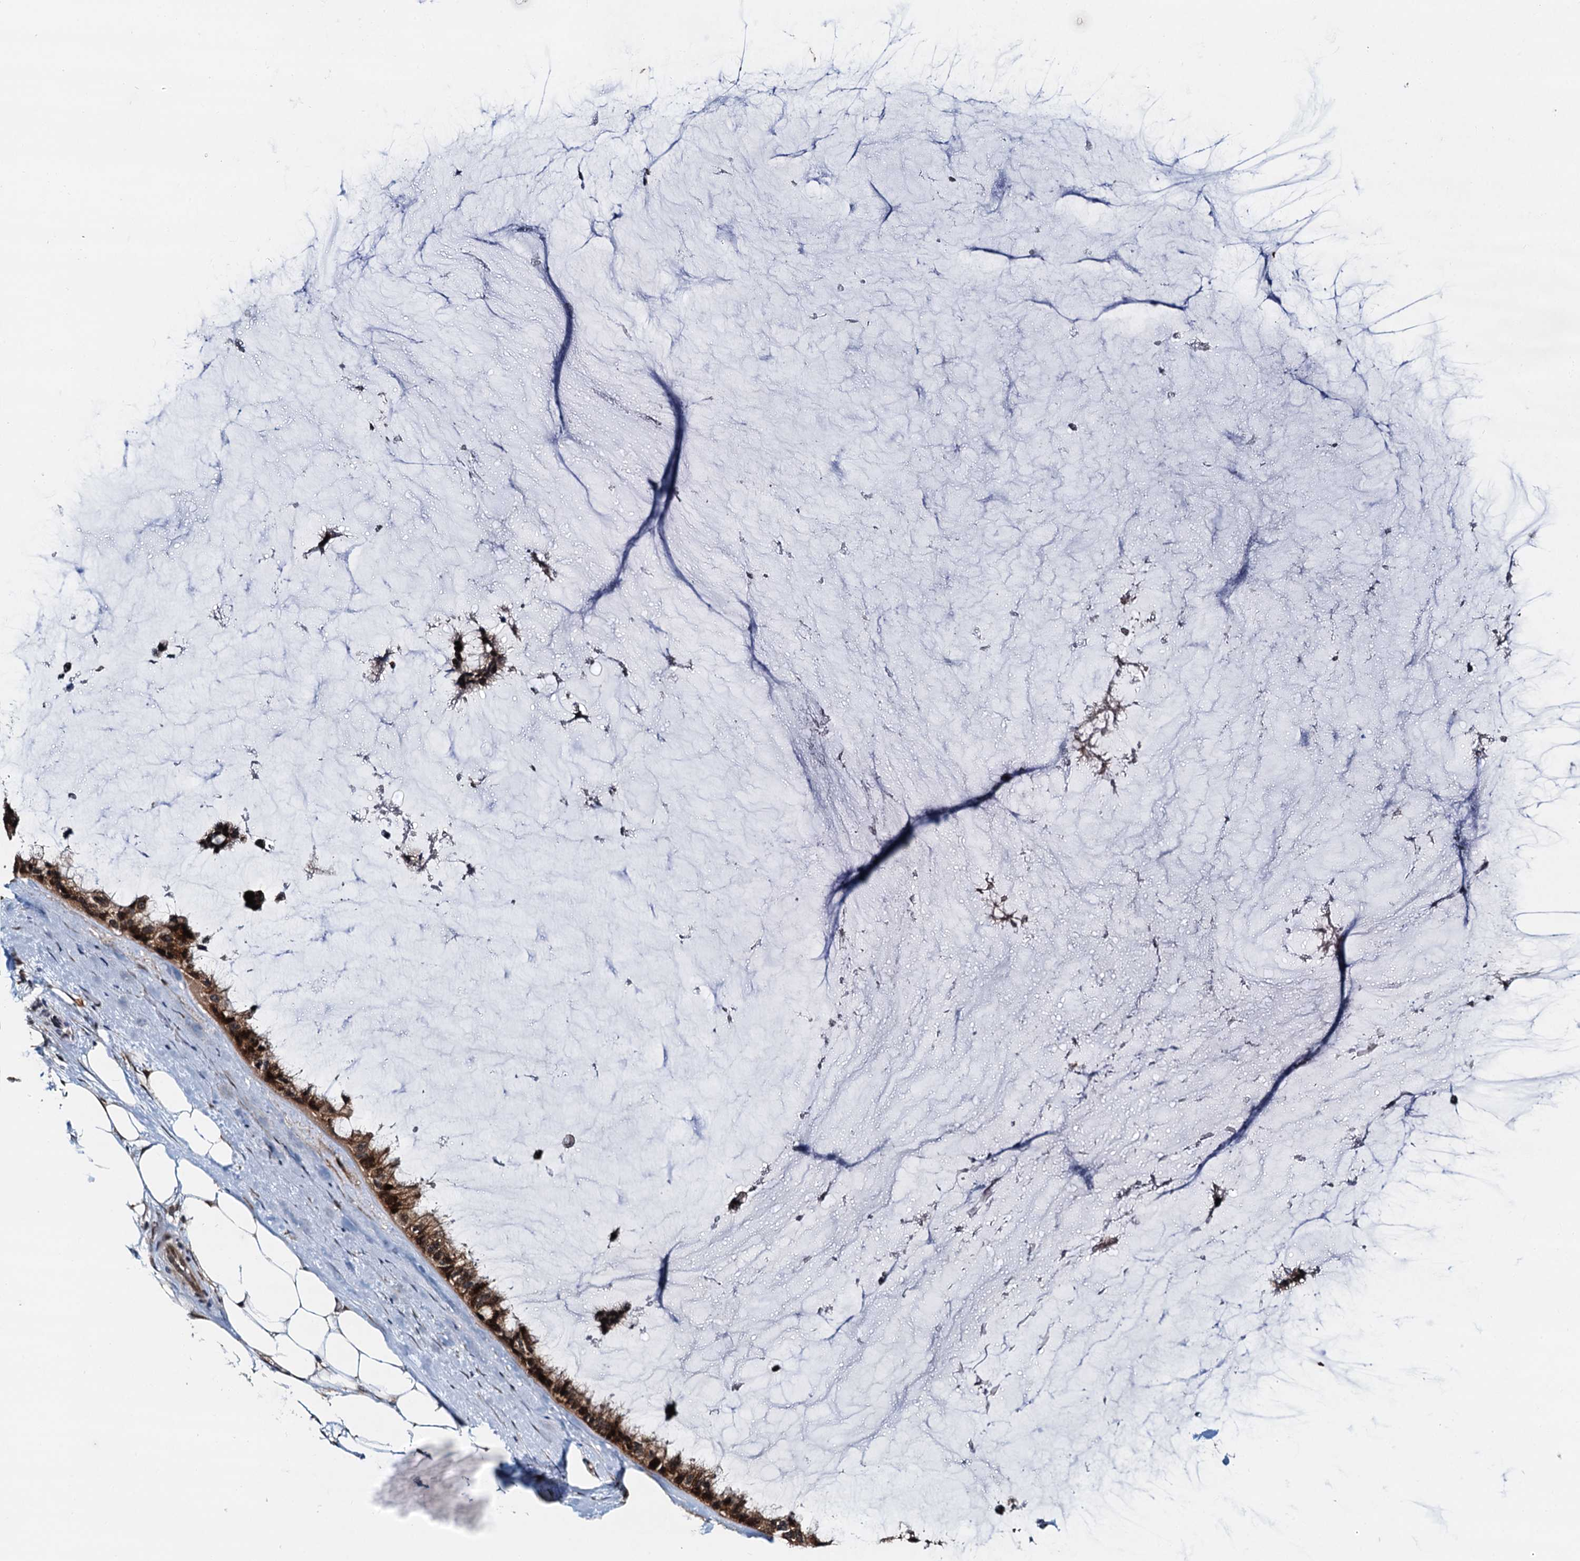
{"staining": {"intensity": "strong", "quantity": ">75%", "location": "cytoplasmic/membranous,nuclear"}, "tissue": "ovarian cancer", "cell_type": "Tumor cells", "image_type": "cancer", "snomed": [{"axis": "morphology", "description": "Cystadenocarcinoma, mucinous, NOS"}, {"axis": "topography", "description": "Ovary"}], "caption": "Mucinous cystadenocarcinoma (ovarian) stained with IHC exhibits strong cytoplasmic/membranous and nuclear staining in about >75% of tumor cells.", "gene": "DNAJC21", "patient": {"sex": "female", "age": 39}}